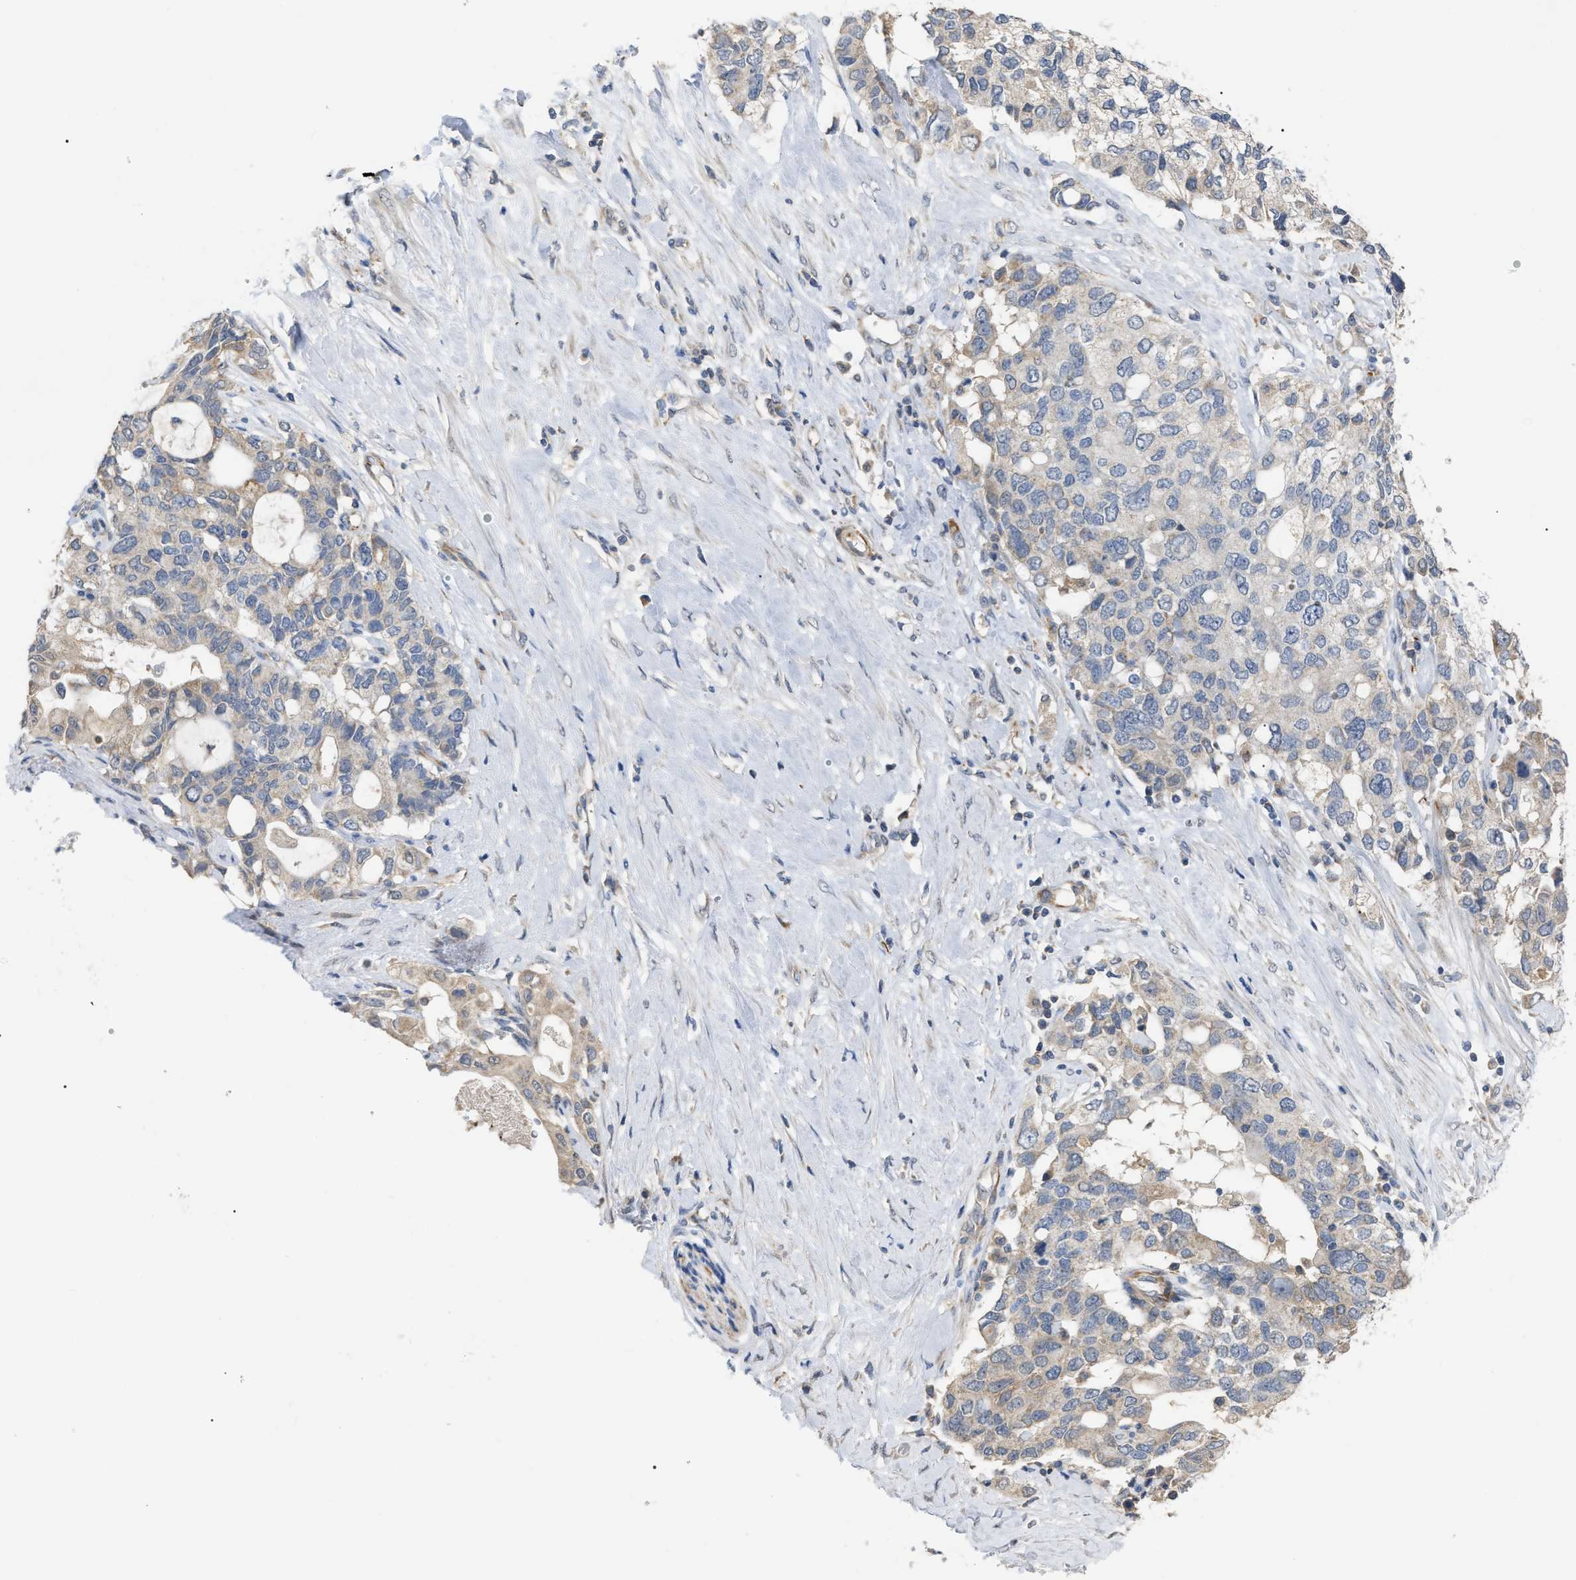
{"staining": {"intensity": "weak", "quantity": "<25%", "location": "cytoplasmic/membranous"}, "tissue": "pancreatic cancer", "cell_type": "Tumor cells", "image_type": "cancer", "snomed": [{"axis": "morphology", "description": "Adenocarcinoma, NOS"}, {"axis": "topography", "description": "Pancreas"}], "caption": "This histopathology image is of pancreatic cancer (adenocarcinoma) stained with IHC to label a protein in brown with the nuclei are counter-stained blue. There is no expression in tumor cells.", "gene": "DHX58", "patient": {"sex": "female", "age": 56}}